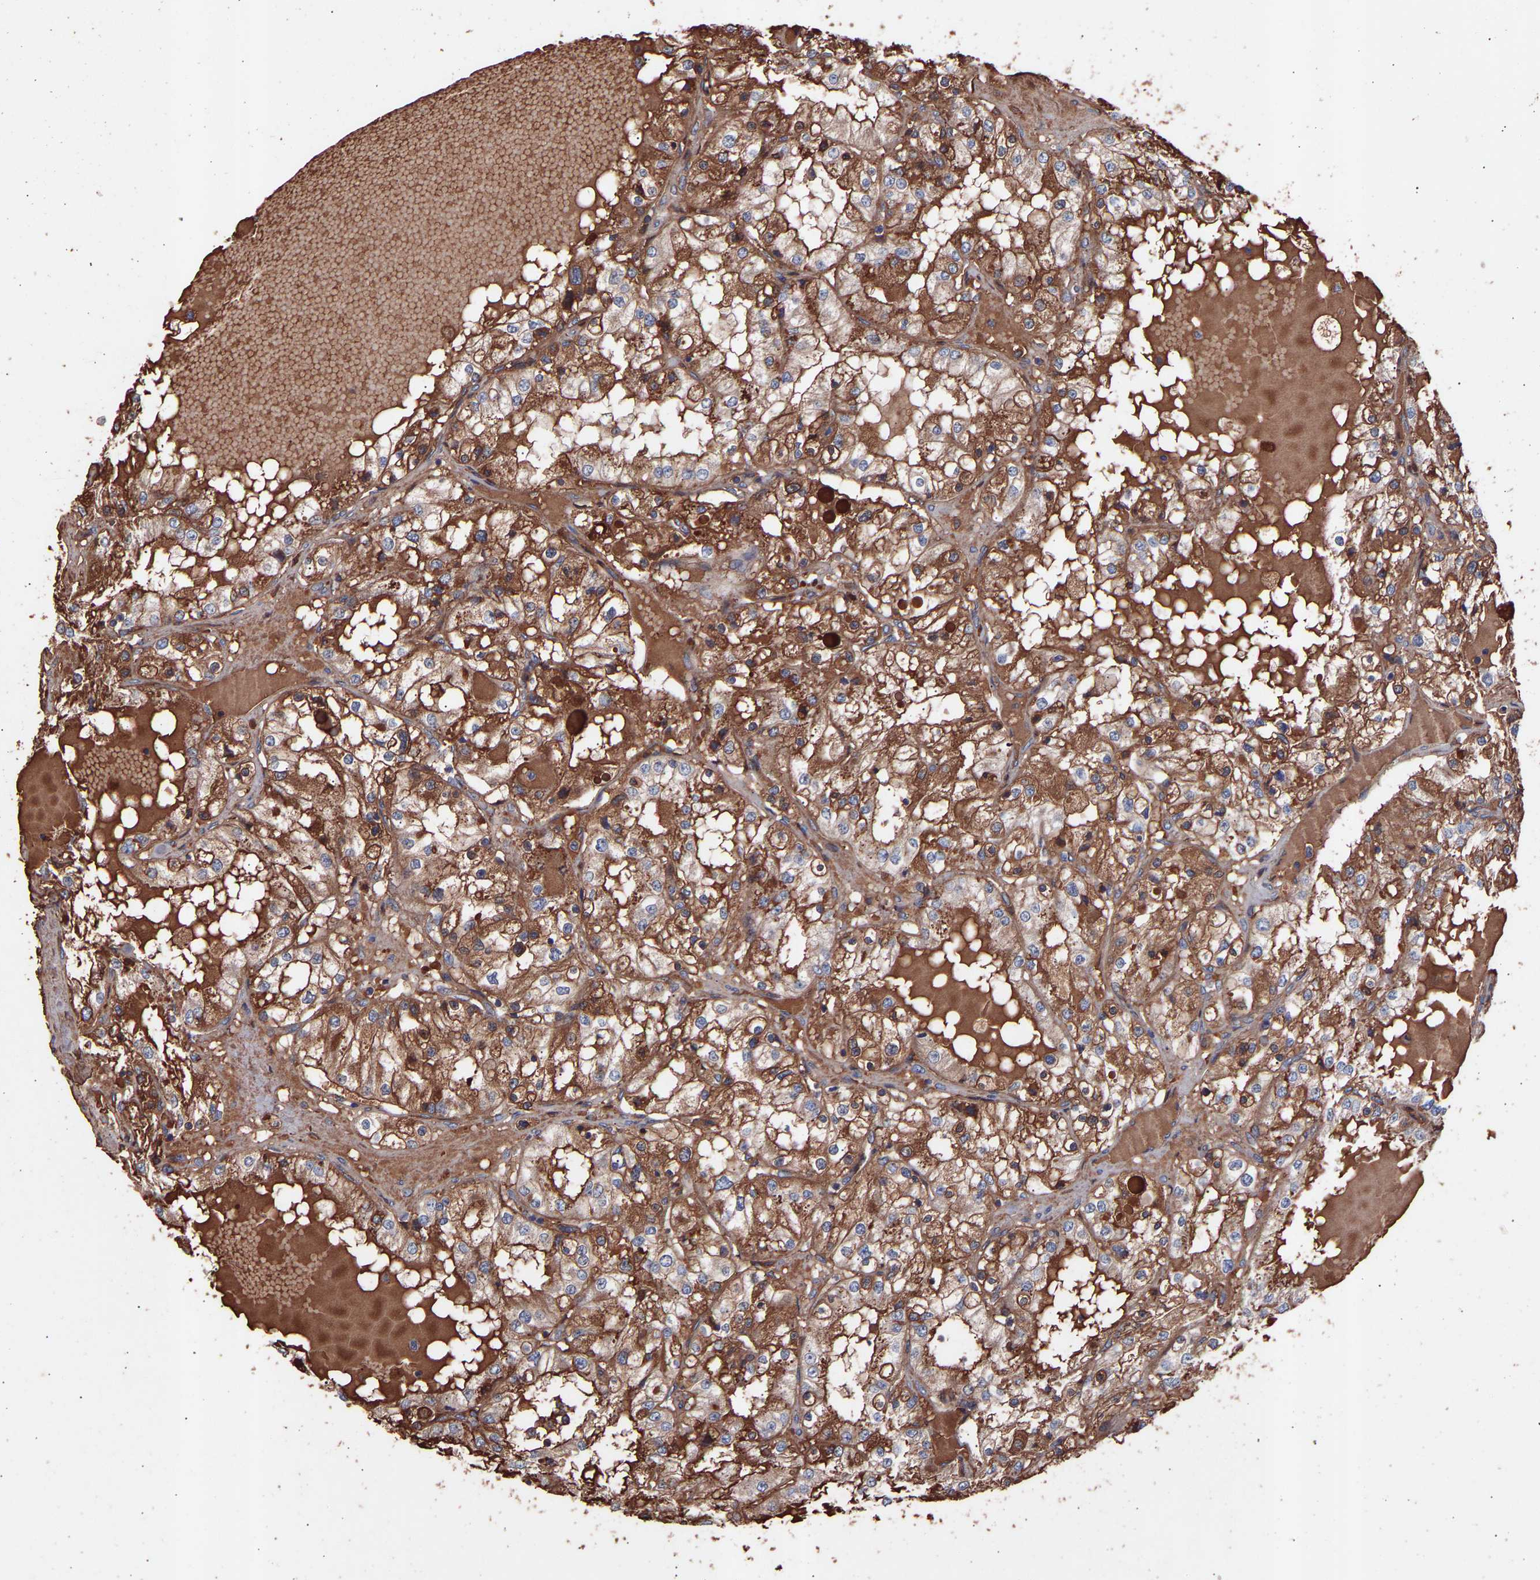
{"staining": {"intensity": "moderate", "quantity": ">75%", "location": "cytoplasmic/membranous"}, "tissue": "renal cancer", "cell_type": "Tumor cells", "image_type": "cancer", "snomed": [{"axis": "morphology", "description": "Adenocarcinoma, NOS"}, {"axis": "topography", "description": "Kidney"}], "caption": "Moderate cytoplasmic/membranous positivity is present in approximately >75% of tumor cells in renal cancer (adenocarcinoma).", "gene": "TMEM268", "patient": {"sex": "male", "age": 68}}